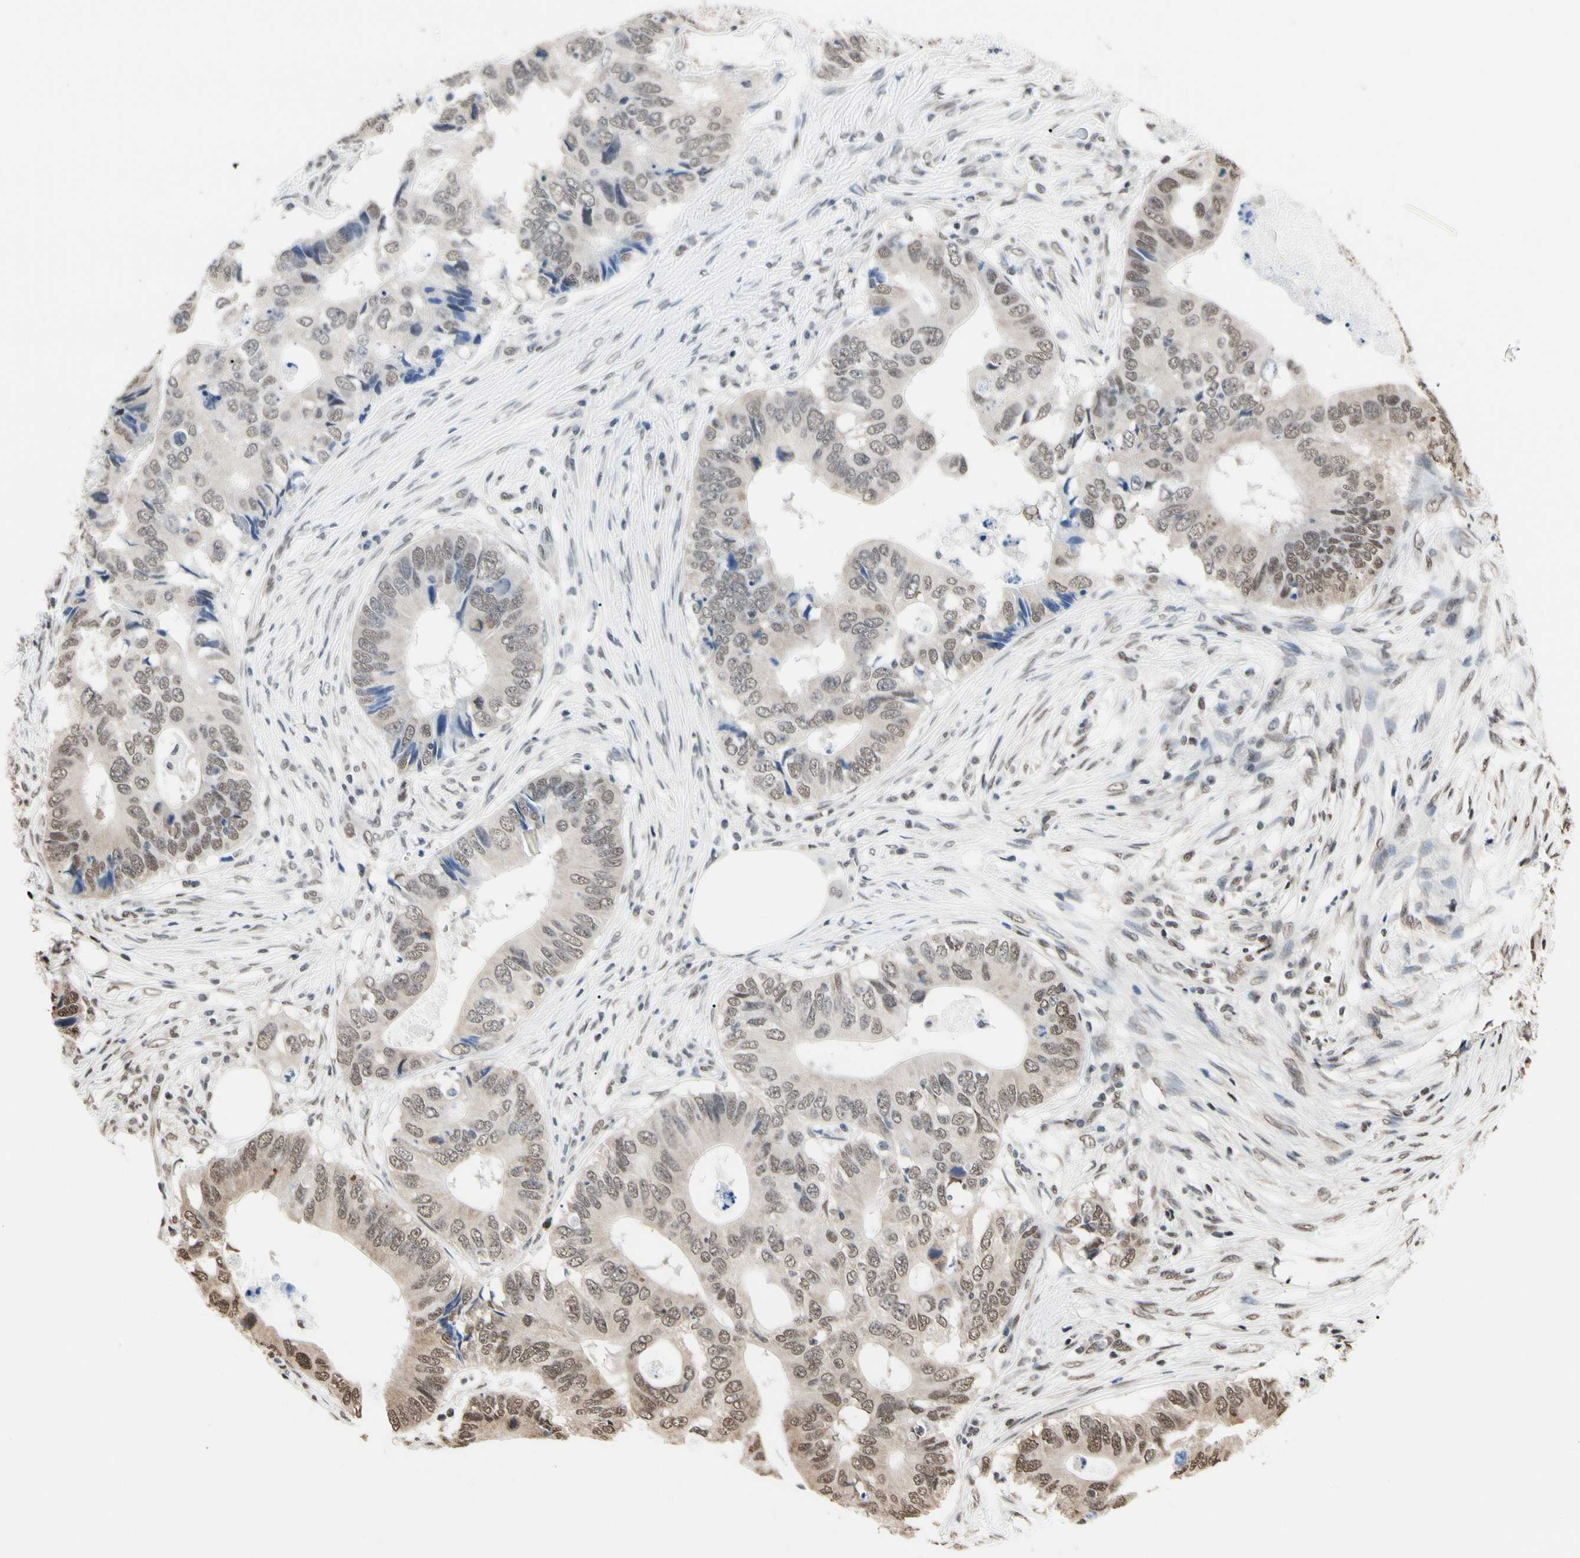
{"staining": {"intensity": "moderate", "quantity": ">75%", "location": "cytoplasmic/membranous,nuclear"}, "tissue": "colorectal cancer", "cell_type": "Tumor cells", "image_type": "cancer", "snomed": [{"axis": "morphology", "description": "Adenocarcinoma, NOS"}, {"axis": "topography", "description": "Colon"}], "caption": "Adenocarcinoma (colorectal) tissue shows moderate cytoplasmic/membranous and nuclear expression in approximately >75% of tumor cells", "gene": "HNRNPK", "patient": {"sex": "male", "age": 71}}